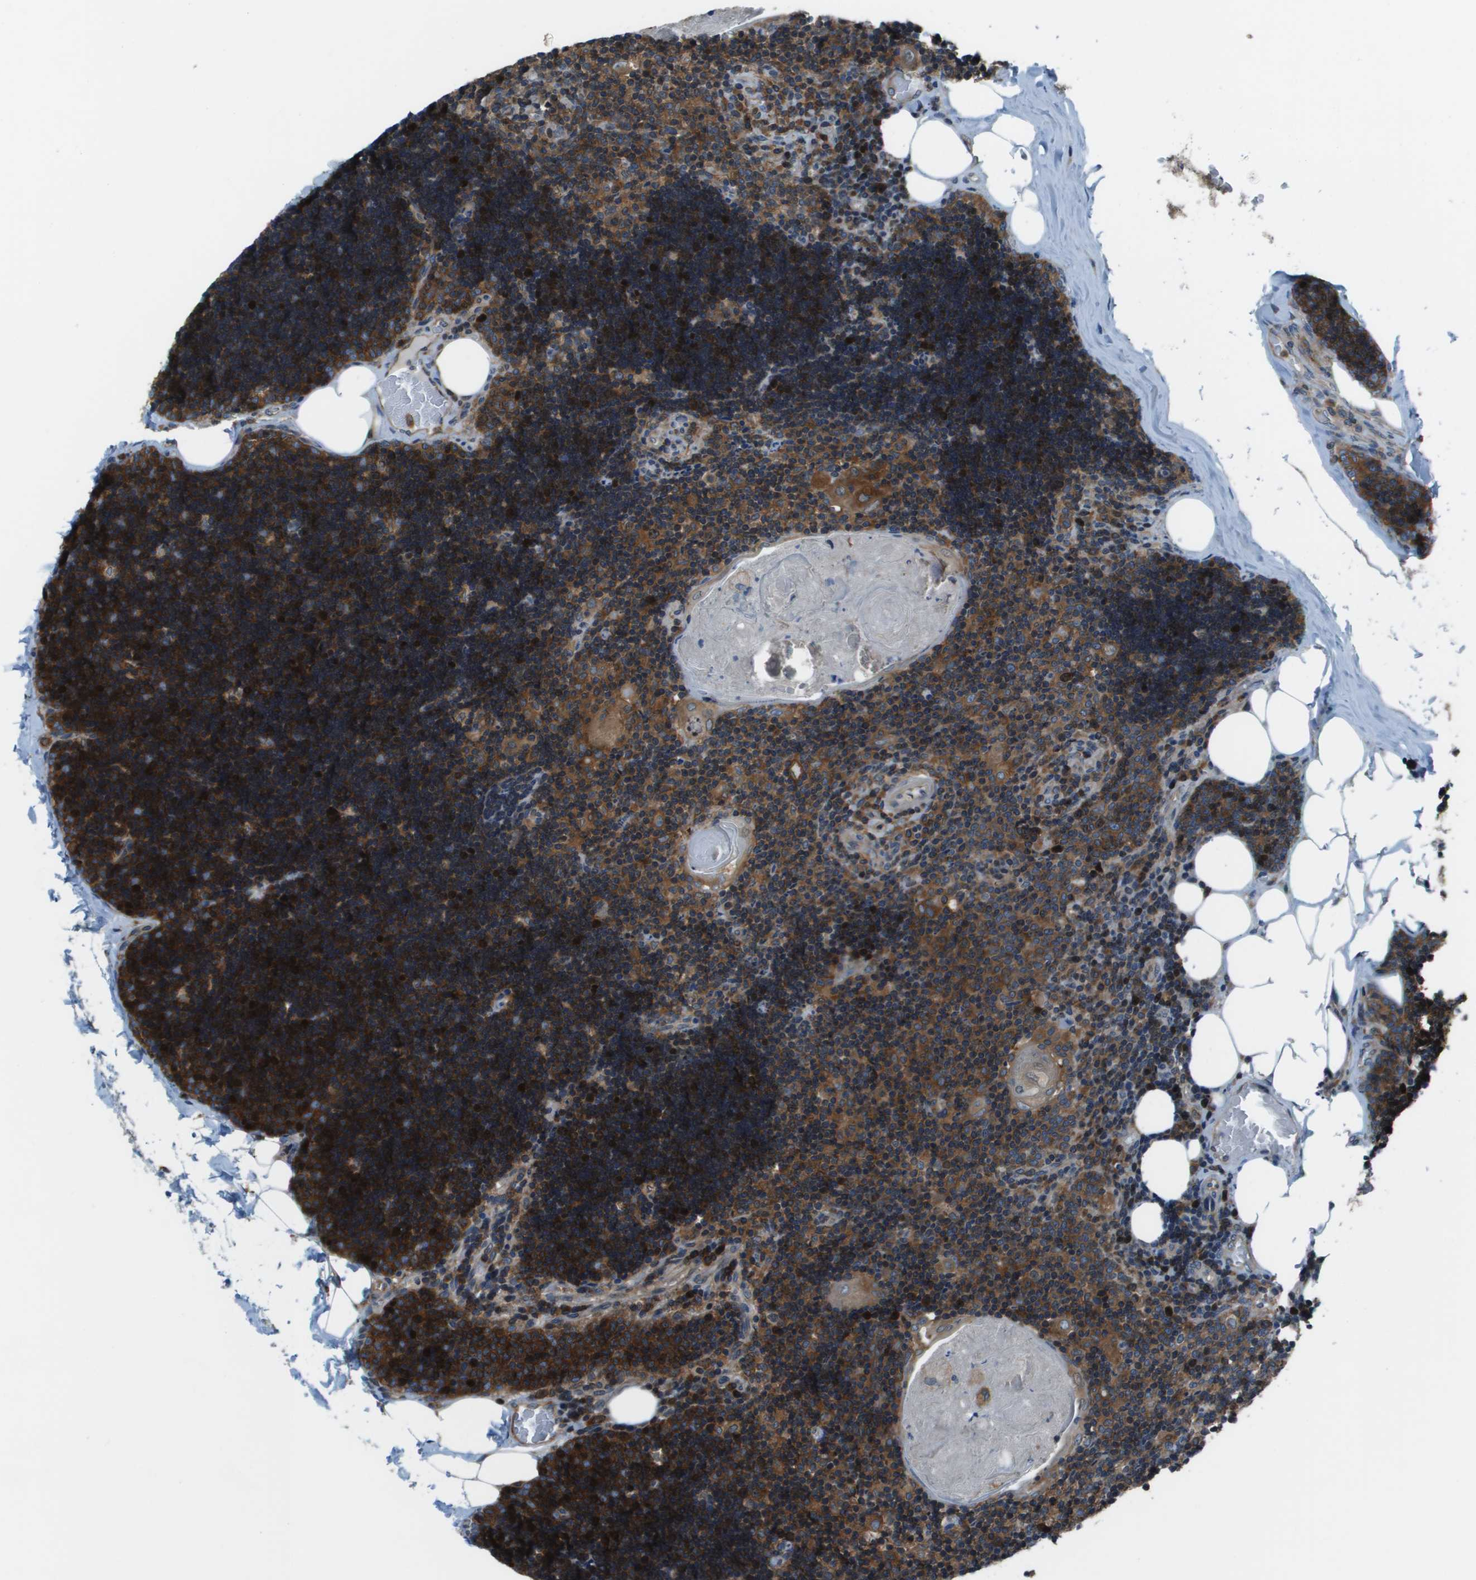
{"staining": {"intensity": "strong", "quantity": ">75%", "location": "cytoplasmic/membranous"}, "tissue": "lymph node", "cell_type": "Germinal center cells", "image_type": "normal", "snomed": [{"axis": "morphology", "description": "Normal tissue, NOS"}, {"axis": "topography", "description": "Lymph node"}], "caption": "This is an image of immunohistochemistry staining of normal lymph node, which shows strong positivity in the cytoplasmic/membranous of germinal center cells.", "gene": "ARFGAP2", "patient": {"sex": "male", "age": 33}}